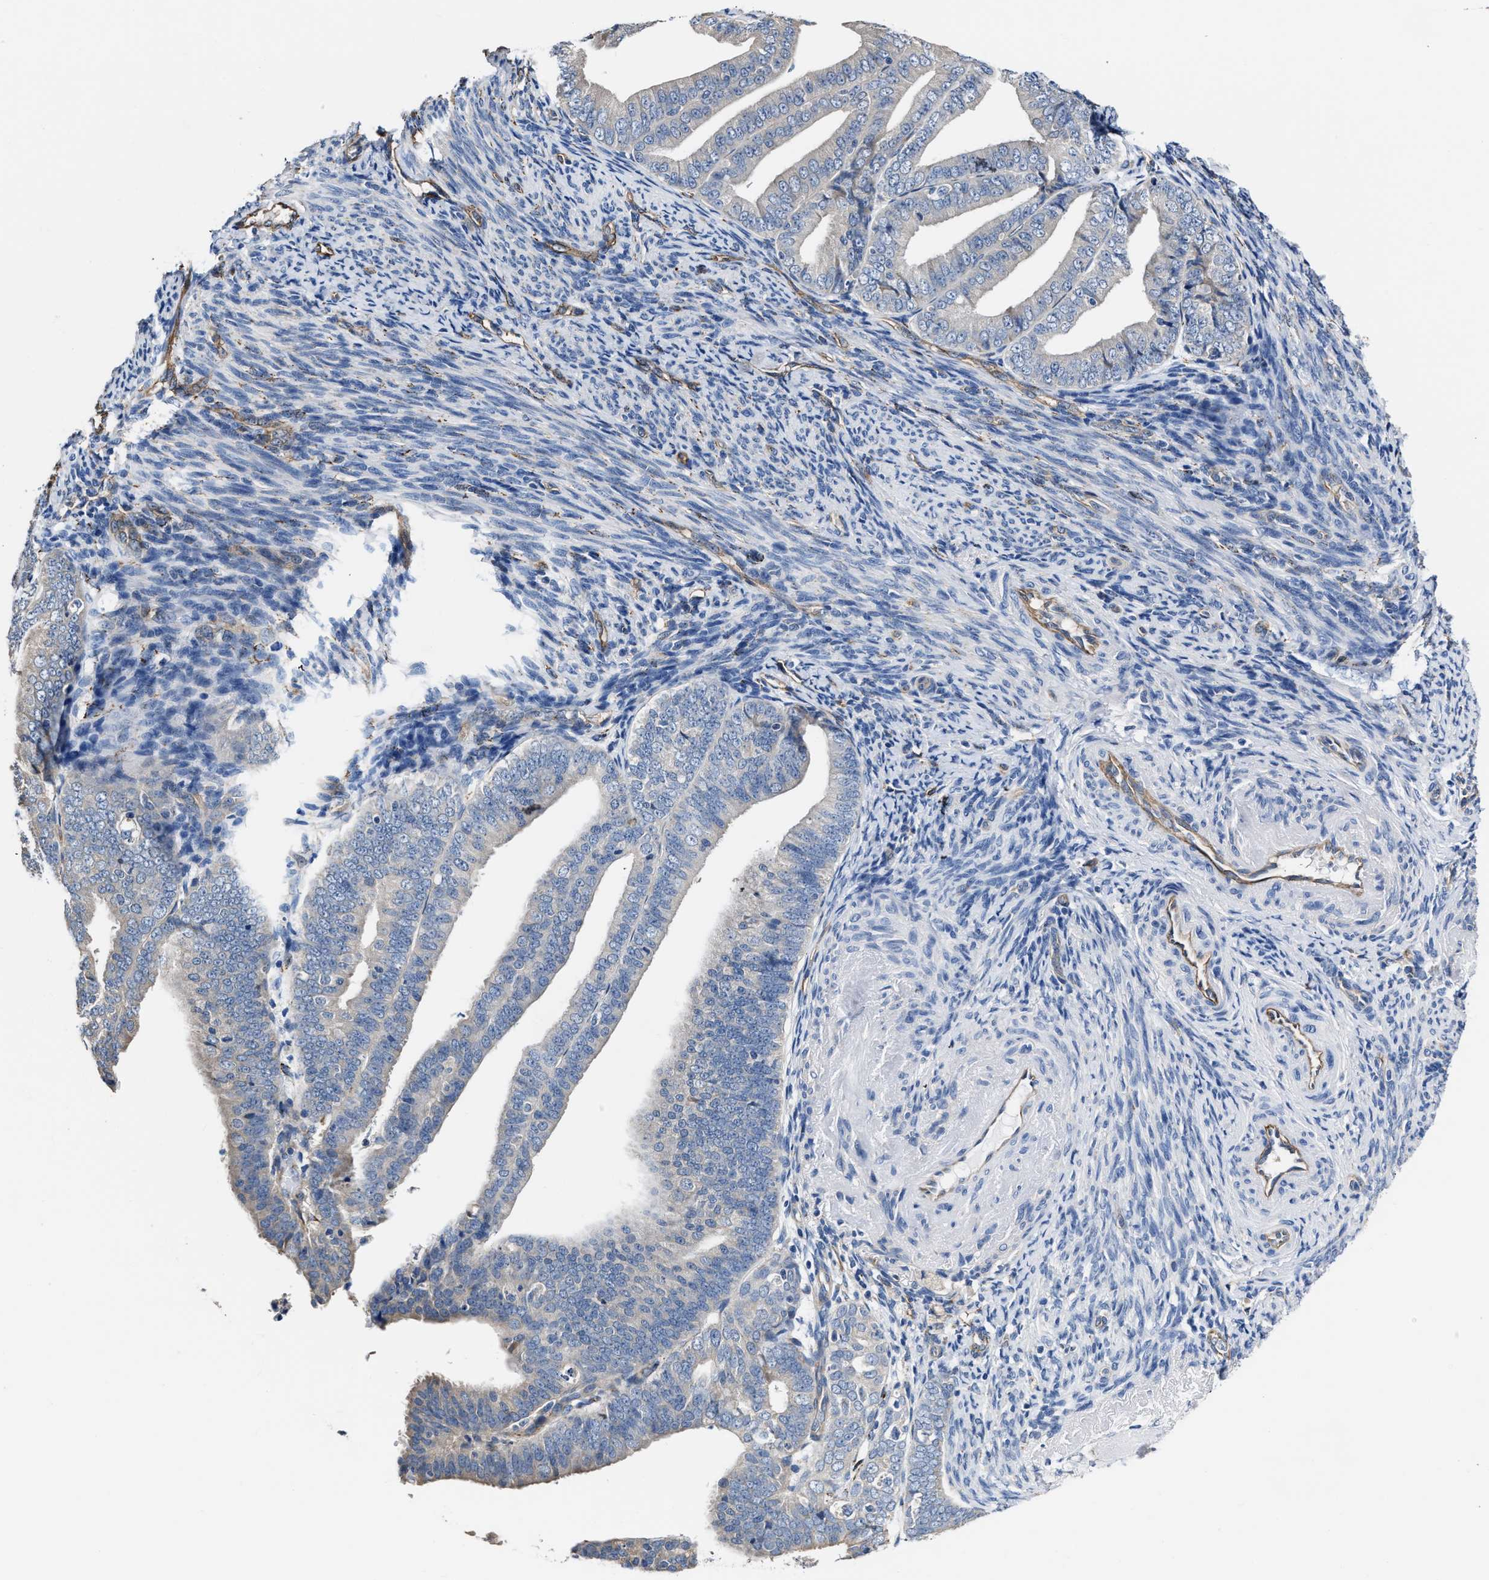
{"staining": {"intensity": "negative", "quantity": "none", "location": "none"}, "tissue": "endometrial cancer", "cell_type": "Tumor cells", "image_type": "cancer", "snomed": [{"axis": "morphology", "description": "Adenocarcinoma, NOS"}, {"axis": "topography", "description": "Endometrium"}], "caption": "DAB immunohistochemical staining of human endometrial adenocarcinoma displays no significant expression in tumor cells.", "gene": "C22orf42", "patient": {"sex": "female", "age": 63}}